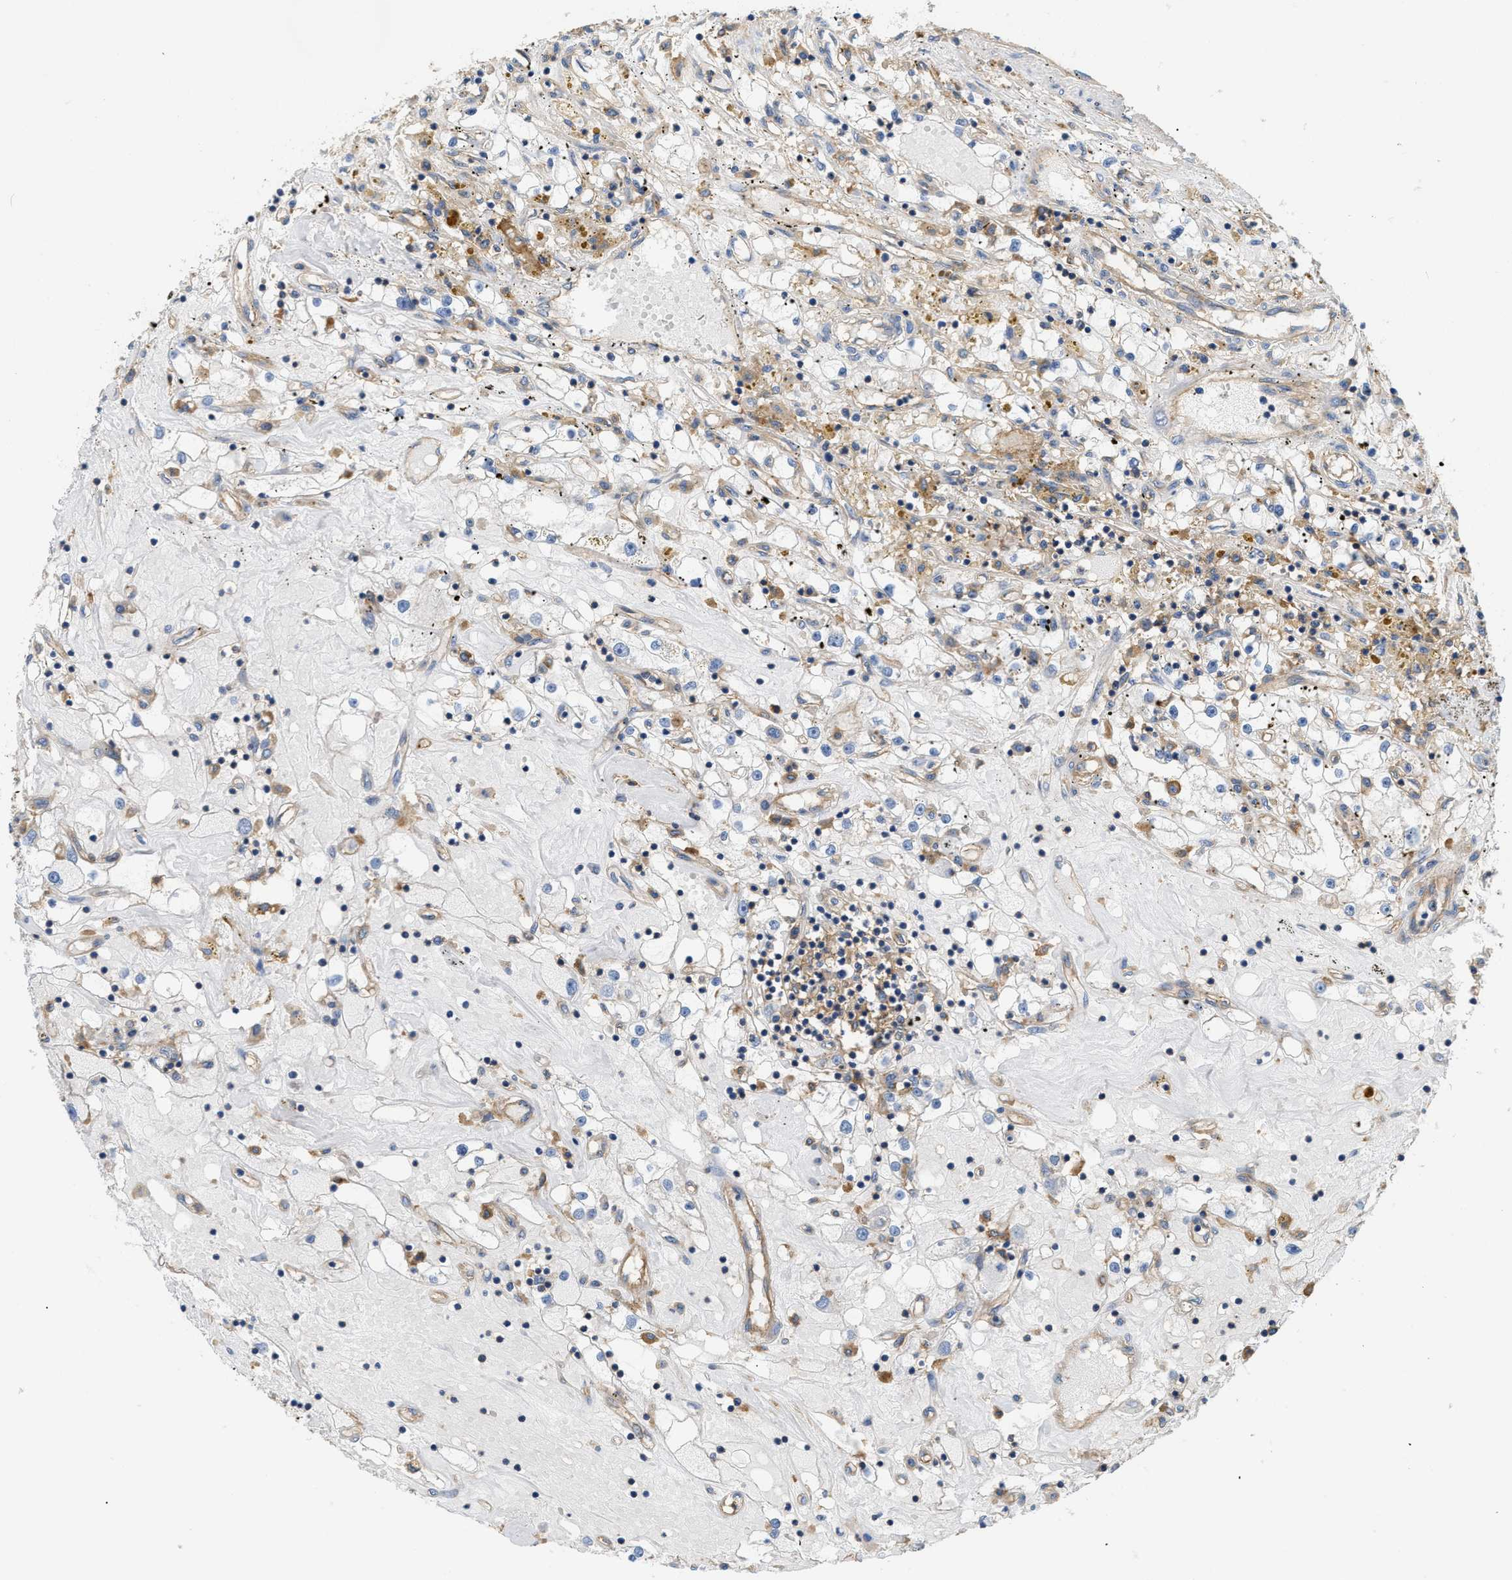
{"staining": {"intensity": "negative", "quantity": "none", "location": "none"}, "tissue": "renal cancer", "cell_type": "Tumor cells", "image_type": "cancer", "snomed": [{"axis": "morphology", "description": "Adenocarcinoma, NOS"}, {"axis": "topography", "description": "Kidney"}], "caption": "Immunohistochemistry (IHC) histopathology image of renal cancer stained for a protein (brown), which shows no positivity in tumor cells.", "gene": "GNB4", "patient": {"sex": "male", "age": 56}}